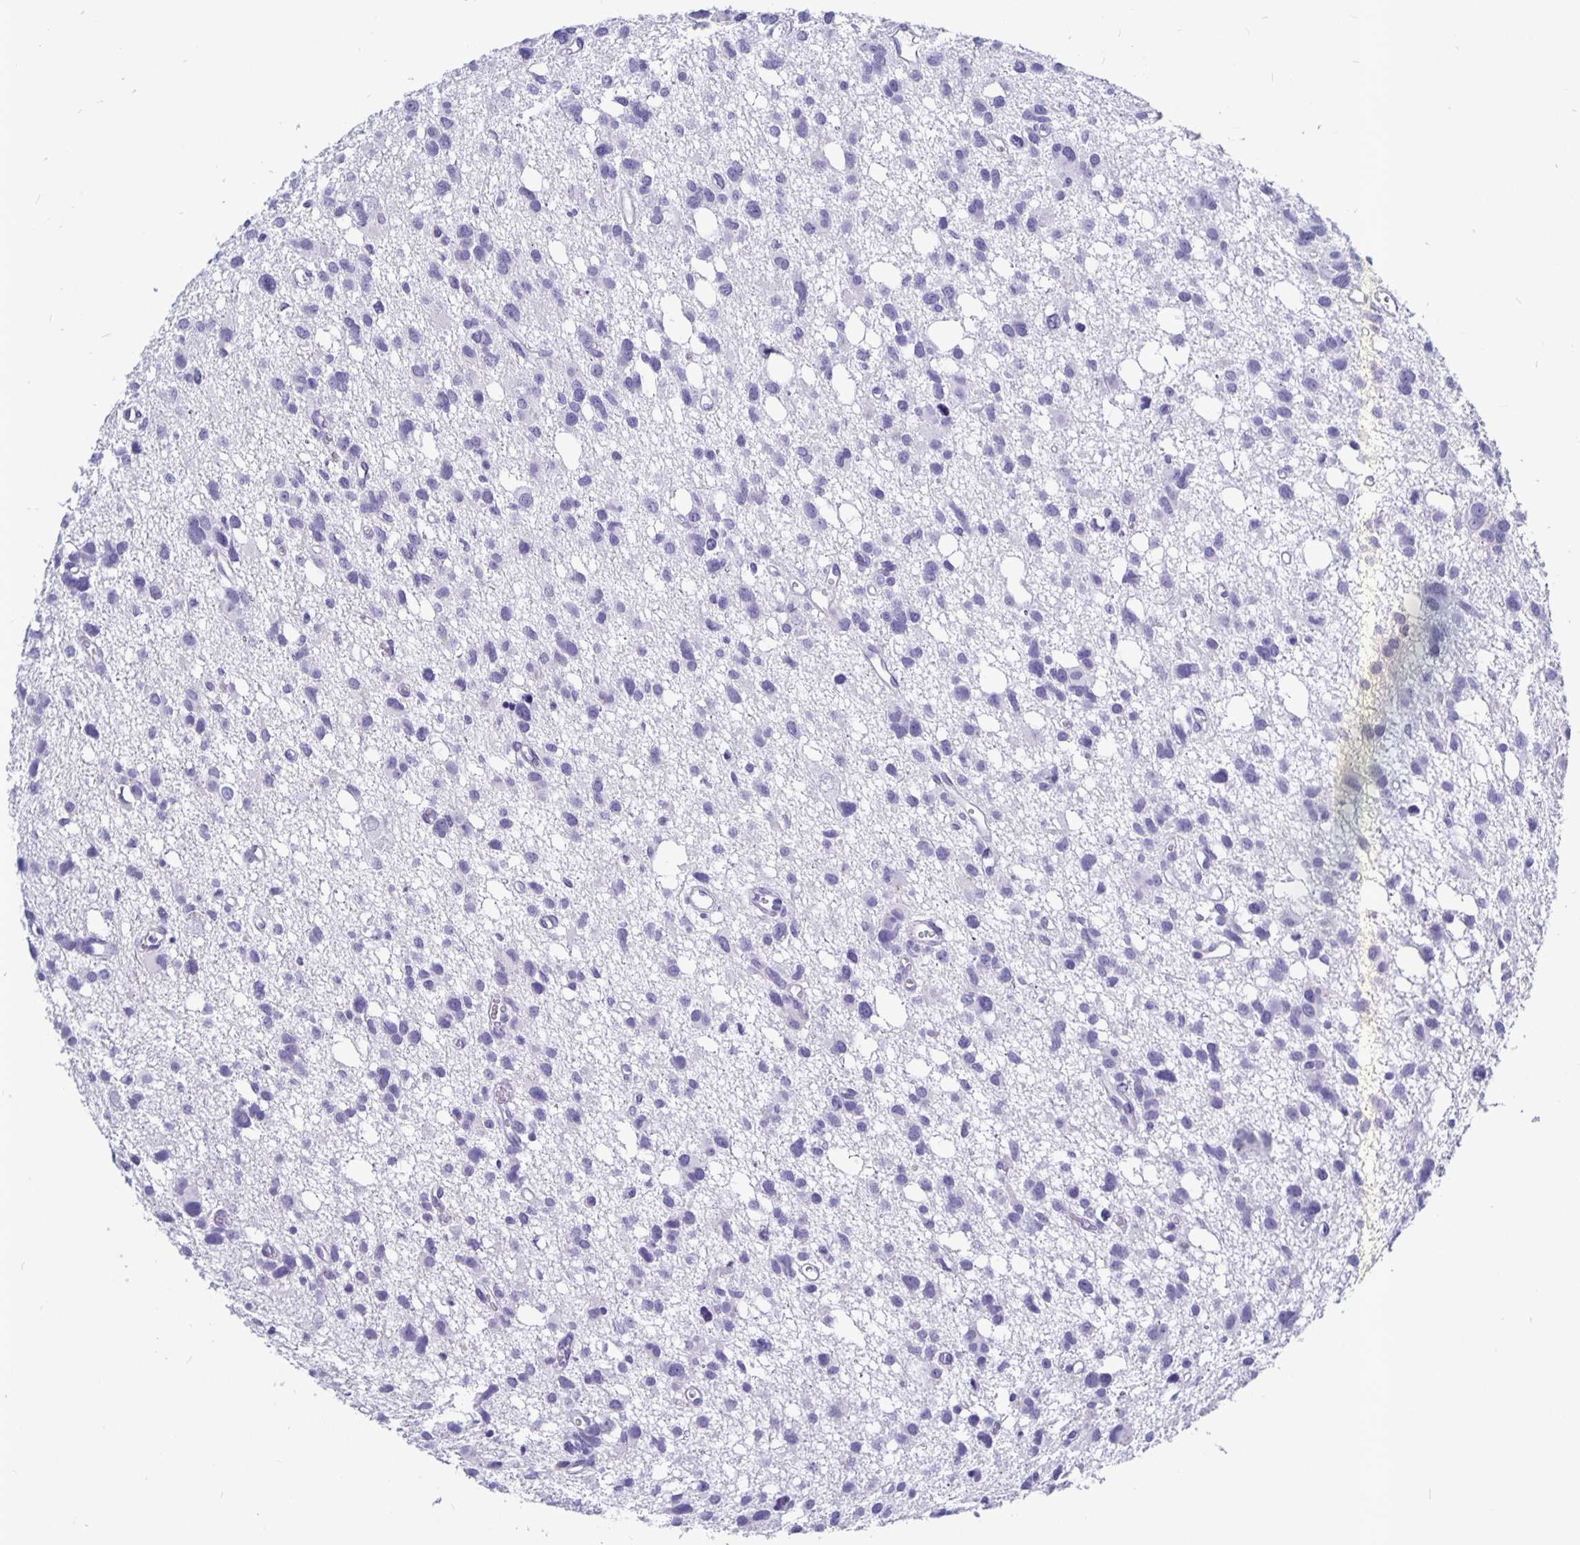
{"staining": {"intensity": "negative", "quantity": "none", "location": "none"}, "tissue": "glioma", "cell_type": "Tumor cells", "image_type": "cancer", "snomed": [{"axis": "morphology", "description": "Glioma, malignant, High grade"}, {"axis": "topography", "description": "Brain"}], "caption": "Human glioma stained for a protein using immunohistochemistry (IHC) reveals no staining in tumor cells.", "gene": "ODF3B", "patient": {"sex": "male", "age": 23}}